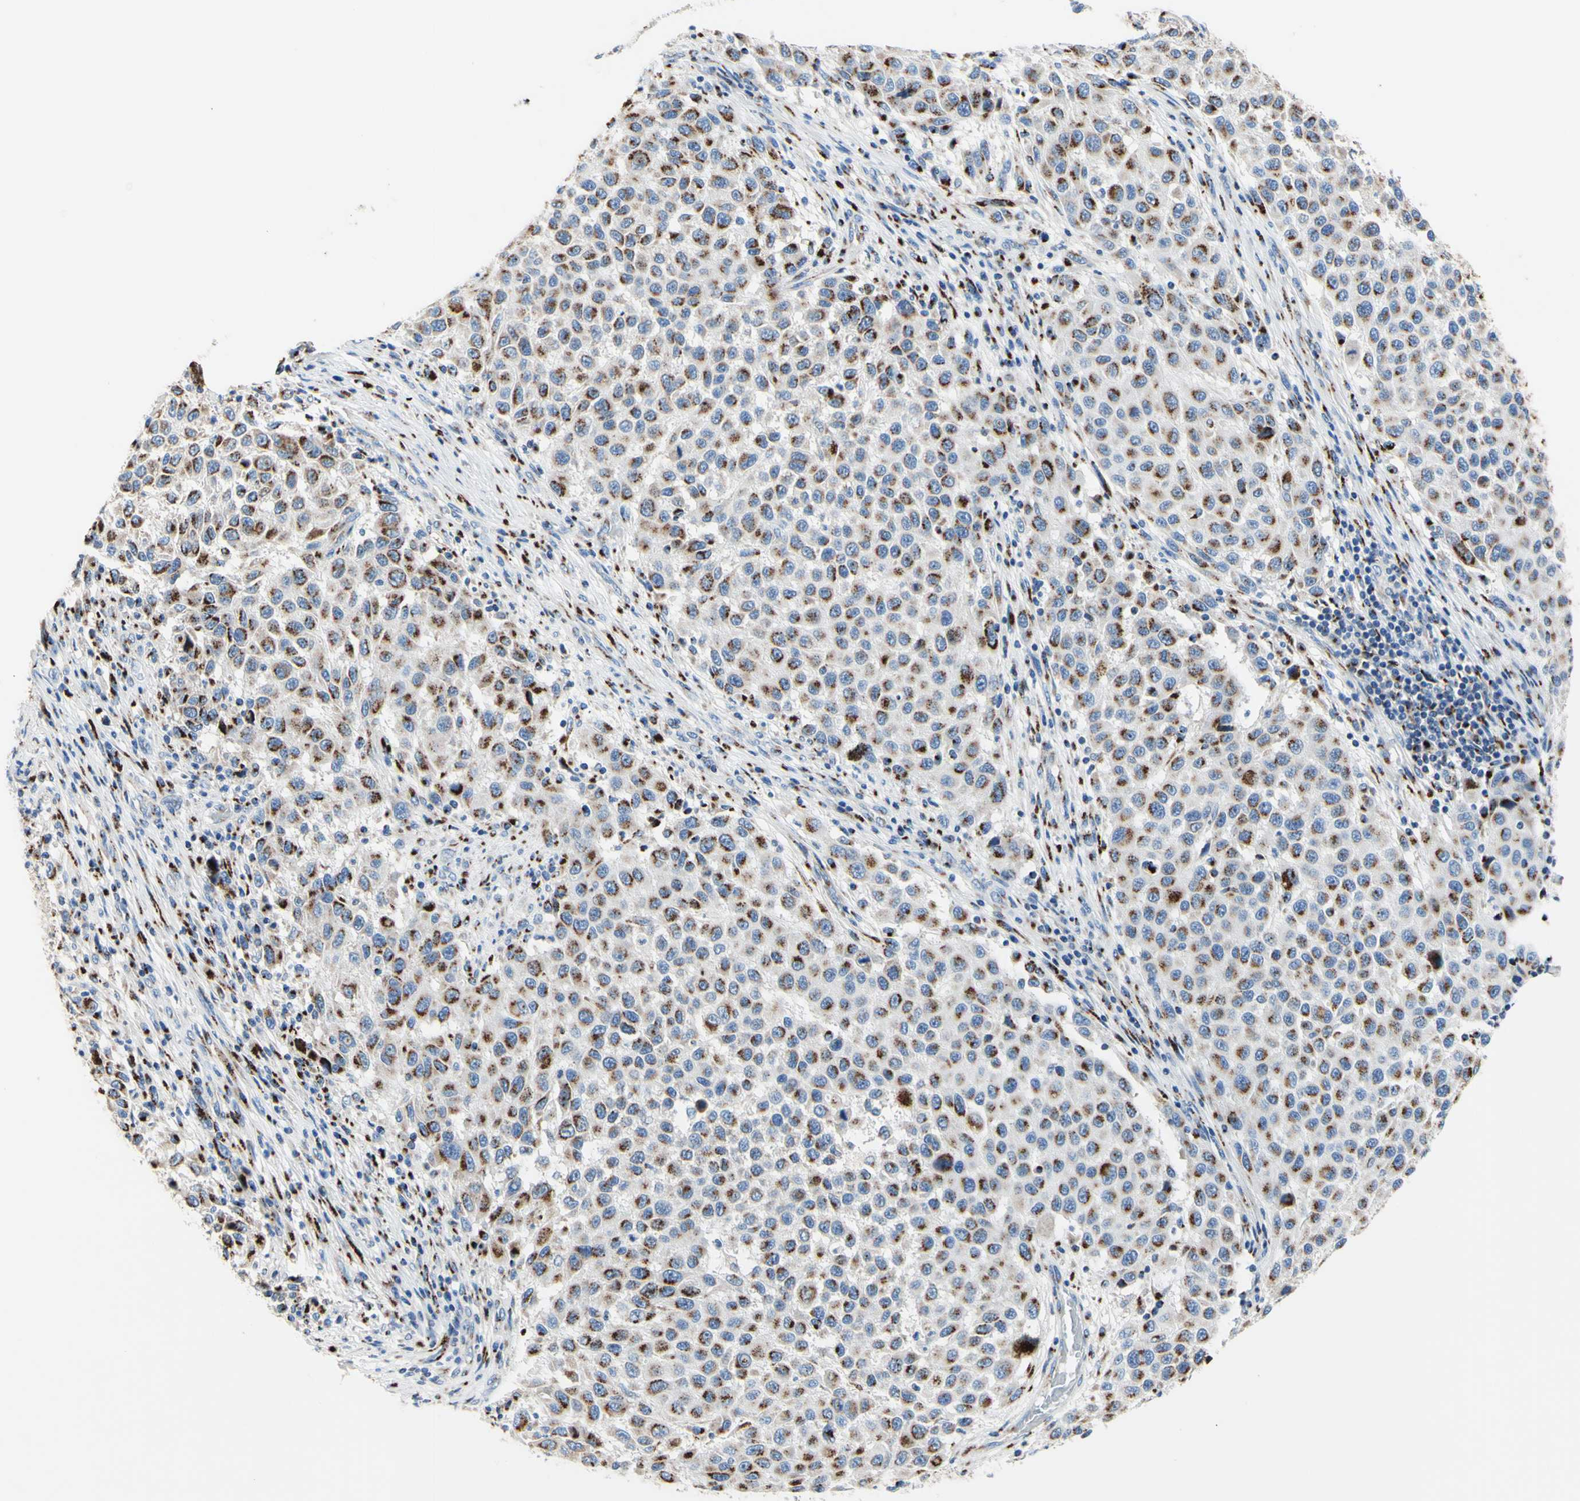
{"staining": {"intensity": "moderate", "quantity": "25%-75%", "location": "cytoplasmic/membranous"}, "tissue": "melanoma", "cell_type": "Tumor cells", "image_type": "cancer", "snomed": [{"axis": "morphology", "description": "Malignant melanoma, Metastatic site"}, {"axis": "topography", "description": "Lymph node"}], "caption": "This is a histology image of IHC staining of malignant melanoma (metastatic site), which shows moderate staining in the cytoplasmic/membranous of tumor cells.", "gene": "GALNT2", "patient": {"sex": "male", "age": 61}}